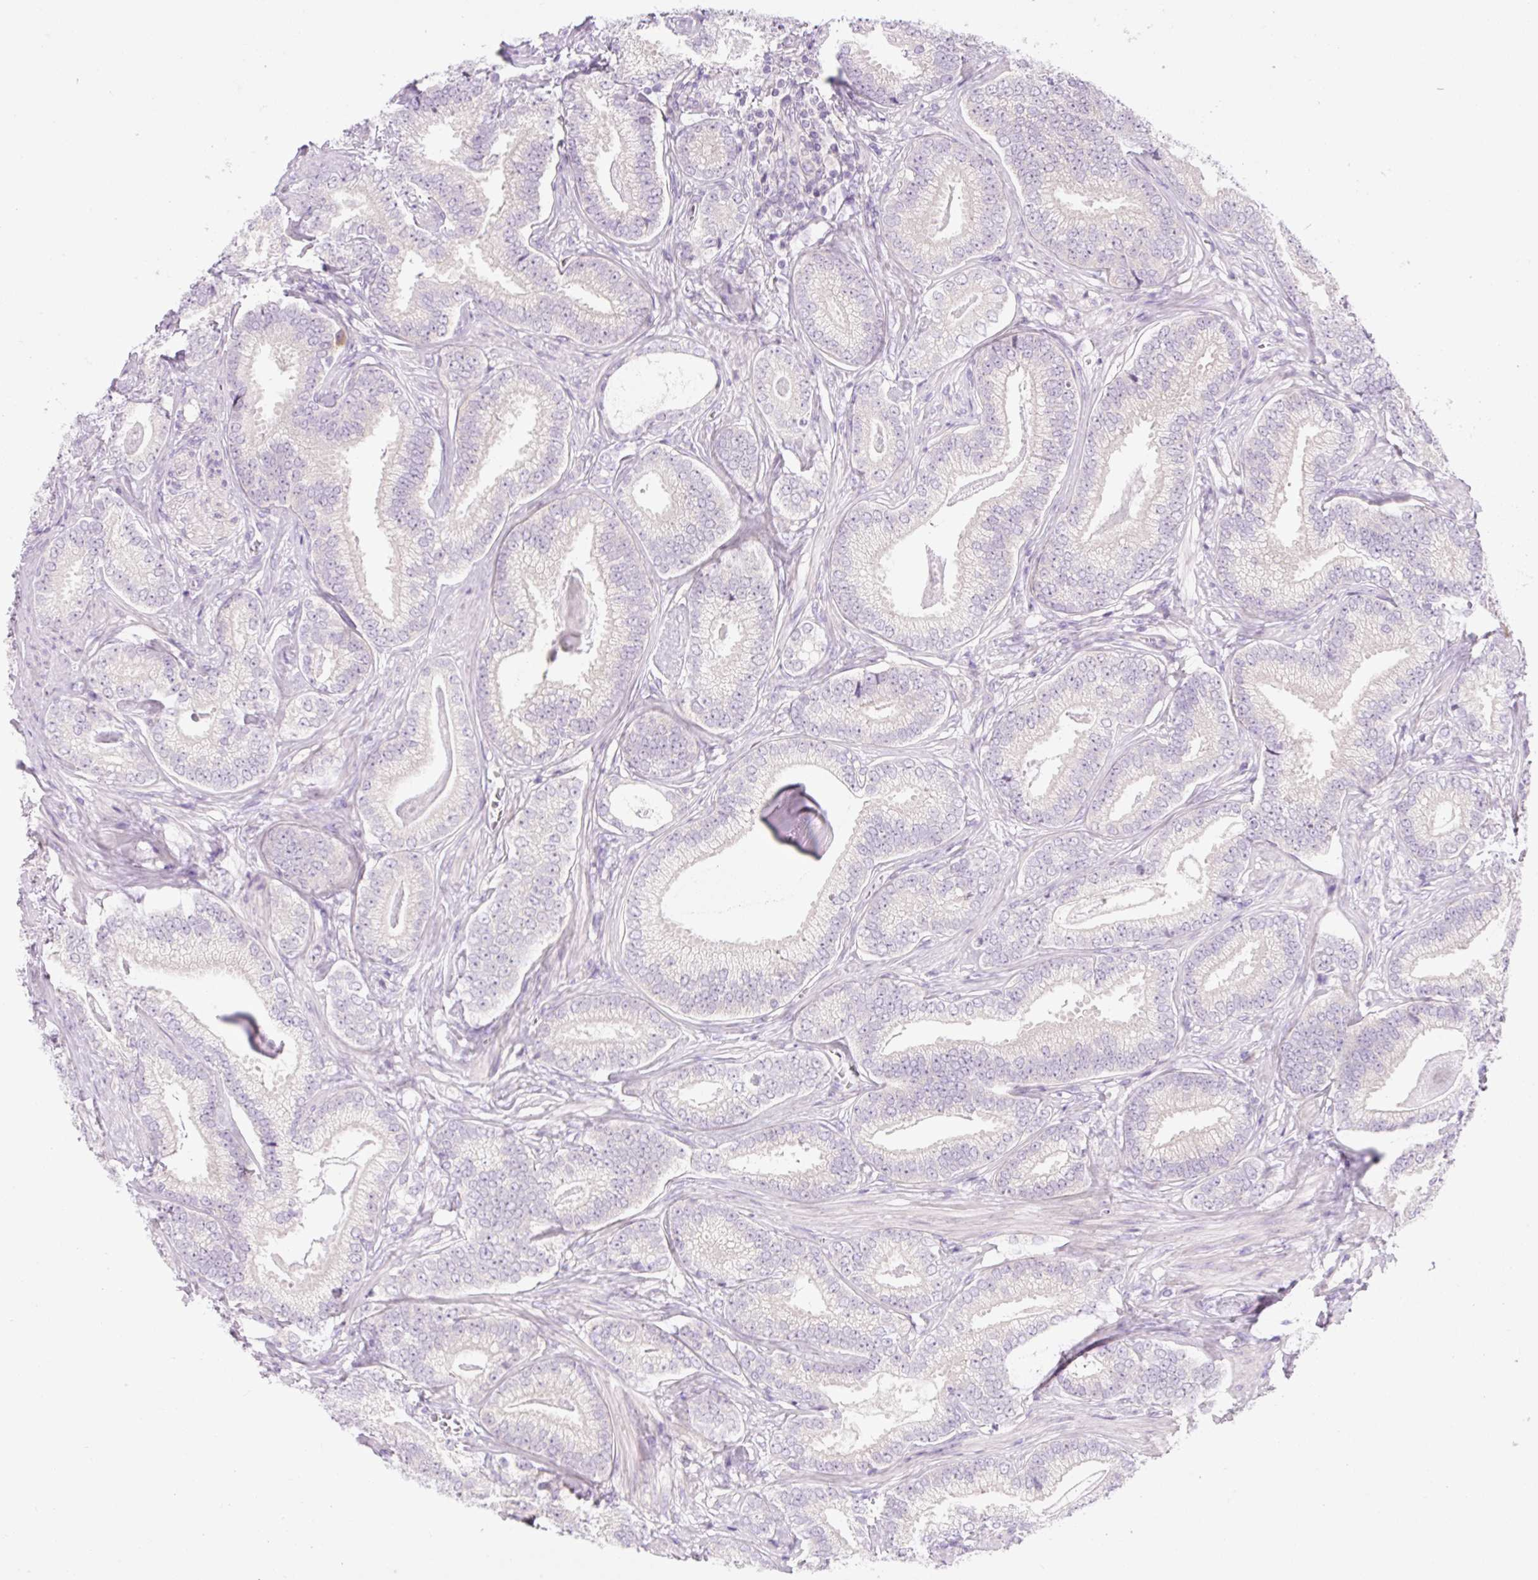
{"staining": {"intensity": "negative", "quantity": "none", "location": "none"}, "tissue": "prostate cancer", "cell_type": "Tumor cells", "image_type": "cancer", "snomed": [{"axis": "morphology", "description": "Adenocarcinoma, Low grade"}, {"axis": "topography", "description": "Prostate"}], "caption": "Immunohistochemistry (IHC) of human prostate cancer (low-grade adenocarcinoma) shows no positivity in tumor cells.", "gene": "CELF6", "patient": {"sex": "male", "age": 63}}